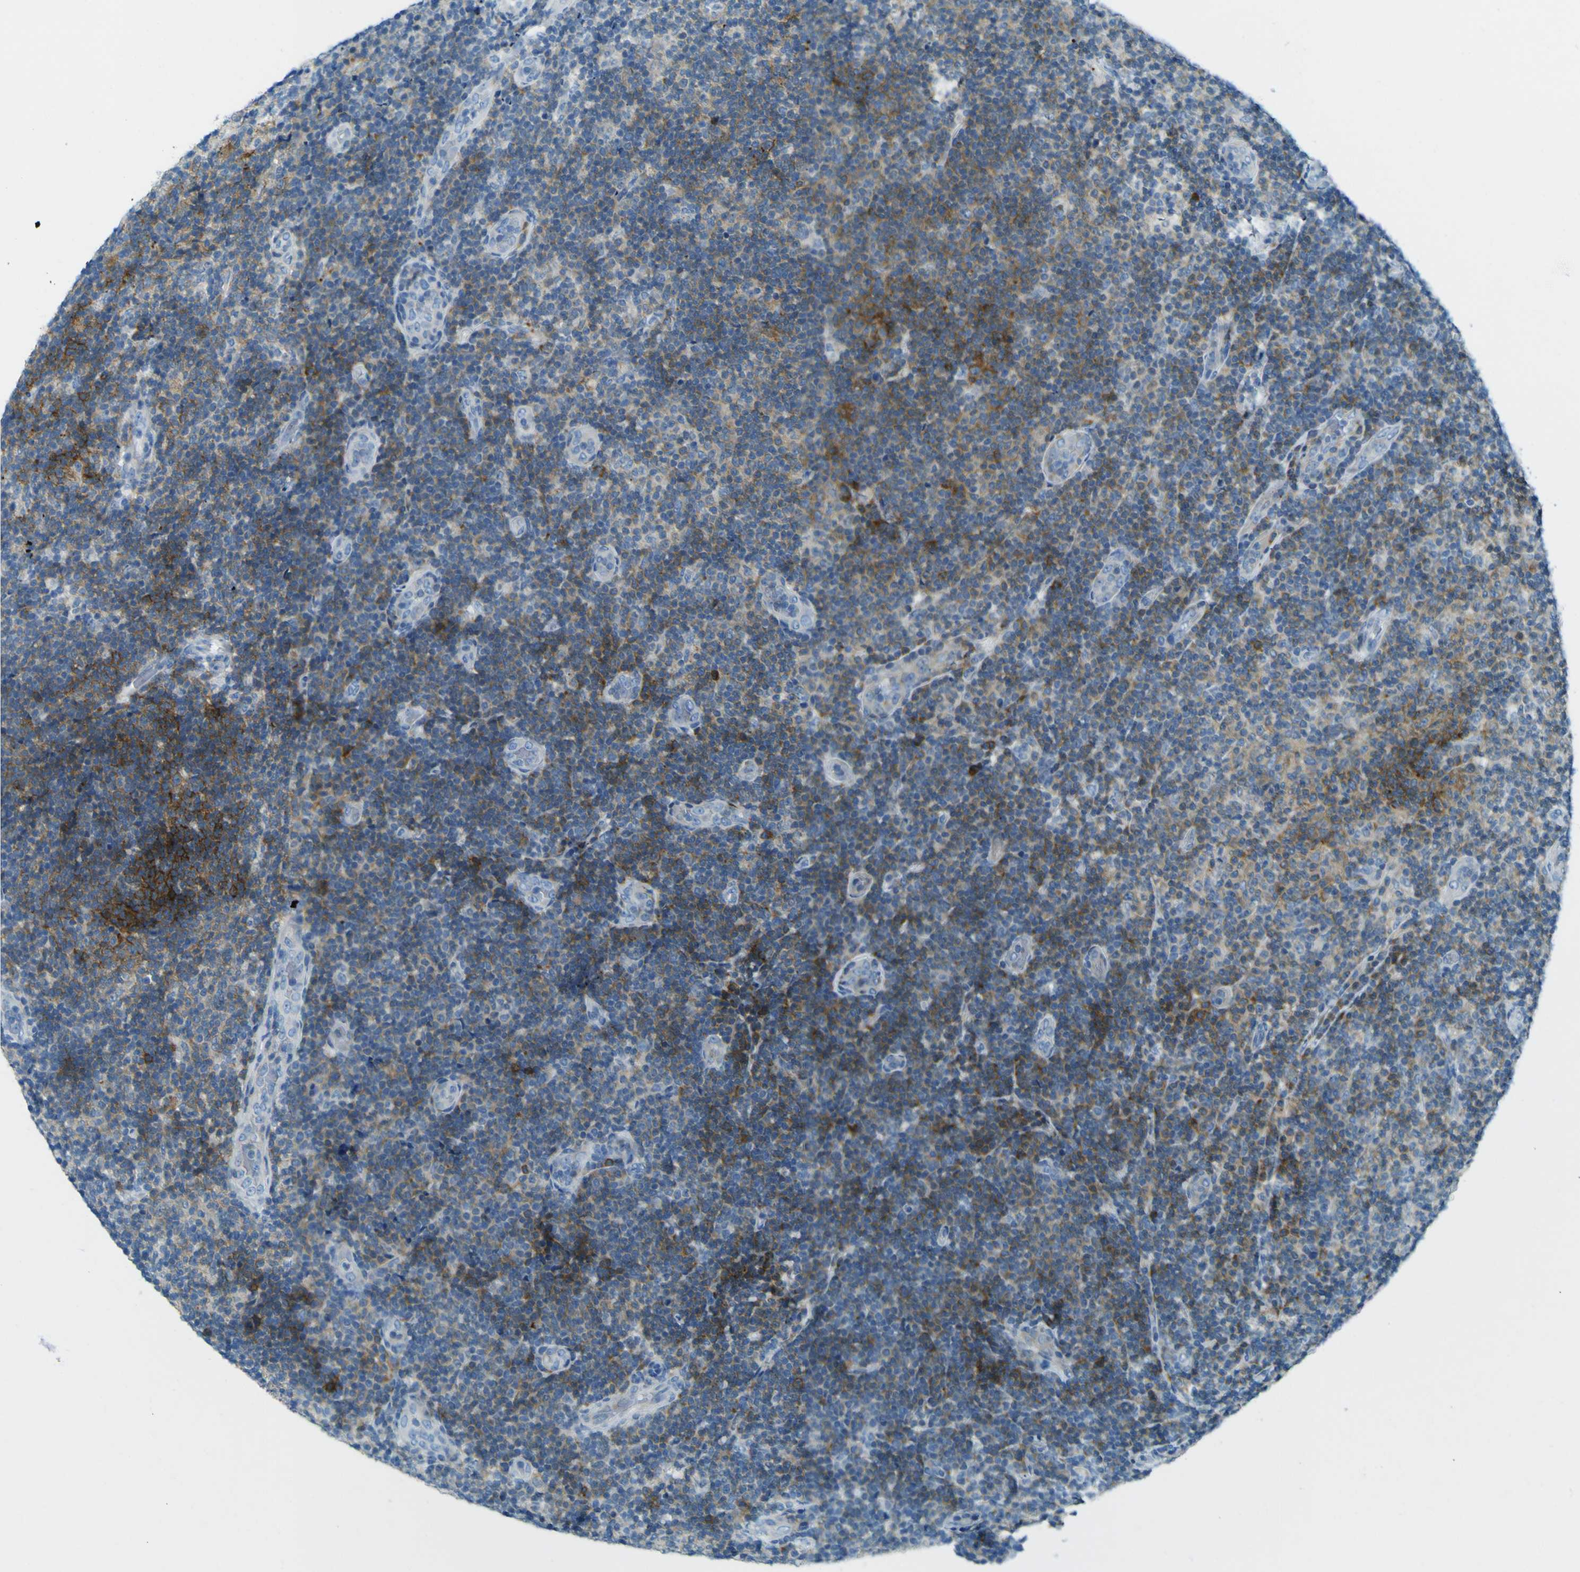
{"staining": {"intensity": "strong", "quantity": "25%-75%", "location": "cytoplasmic/membranous"}, "tissue": "lymphoma", "cell_type": "Tumor cells", "image_type": "cancer", "snomed": [{"axis": "morphology", "description": "Malignant lymphoma, non-Hodgkin's type, Low grade"}, {"axis": "topography", "description": "Lymph node"}], "caption": "Low-grade malignant lymphoma, non-Hodgkin's type stained with a brown dye displays strong cytoplasmic/membranous positive expression in about 25%-75% of tumor cells.", "gene": "SORCS1", "patient": {"sex": "male", "age": 83}}